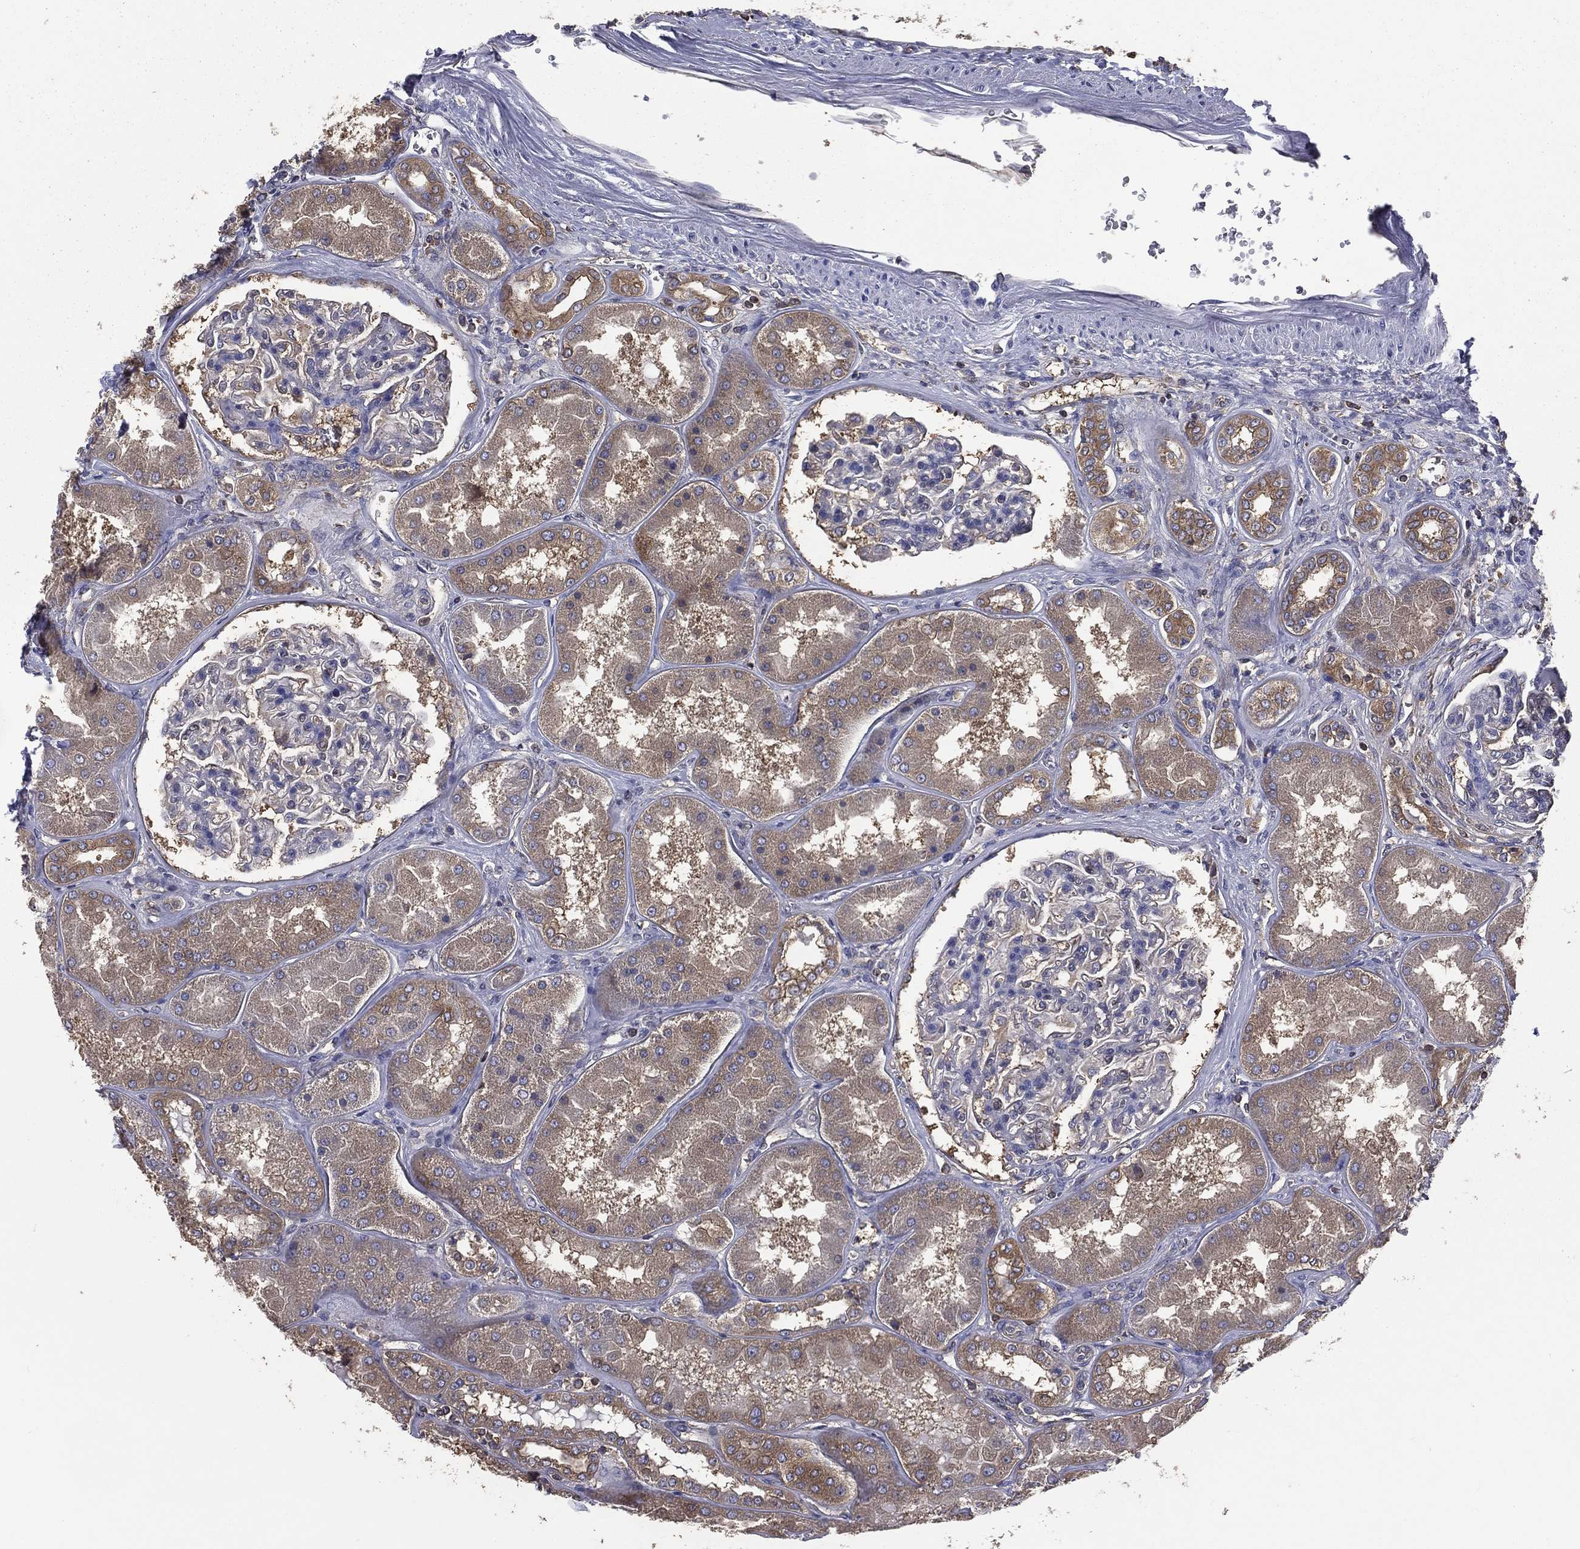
{"staining": {"intensity": "negative", "quantity": "none", "location": "none"}, "tissue": "kidney", "cell_type": "Cells in glomeruli", "image_type": "normal", "snomed": [{"axis": "morphology", "description": "Normal tissue, NOS"}, {"axis": "topography", "description": "Kidney"}], "caption": "Immunohistochemistry histopathology image of normal kidney: human kidney stained with DAB reveals no significant protein staining in cells in glomeruli.", "gene": "SARS1", "patient": {"sex": "female", "age": 56}}